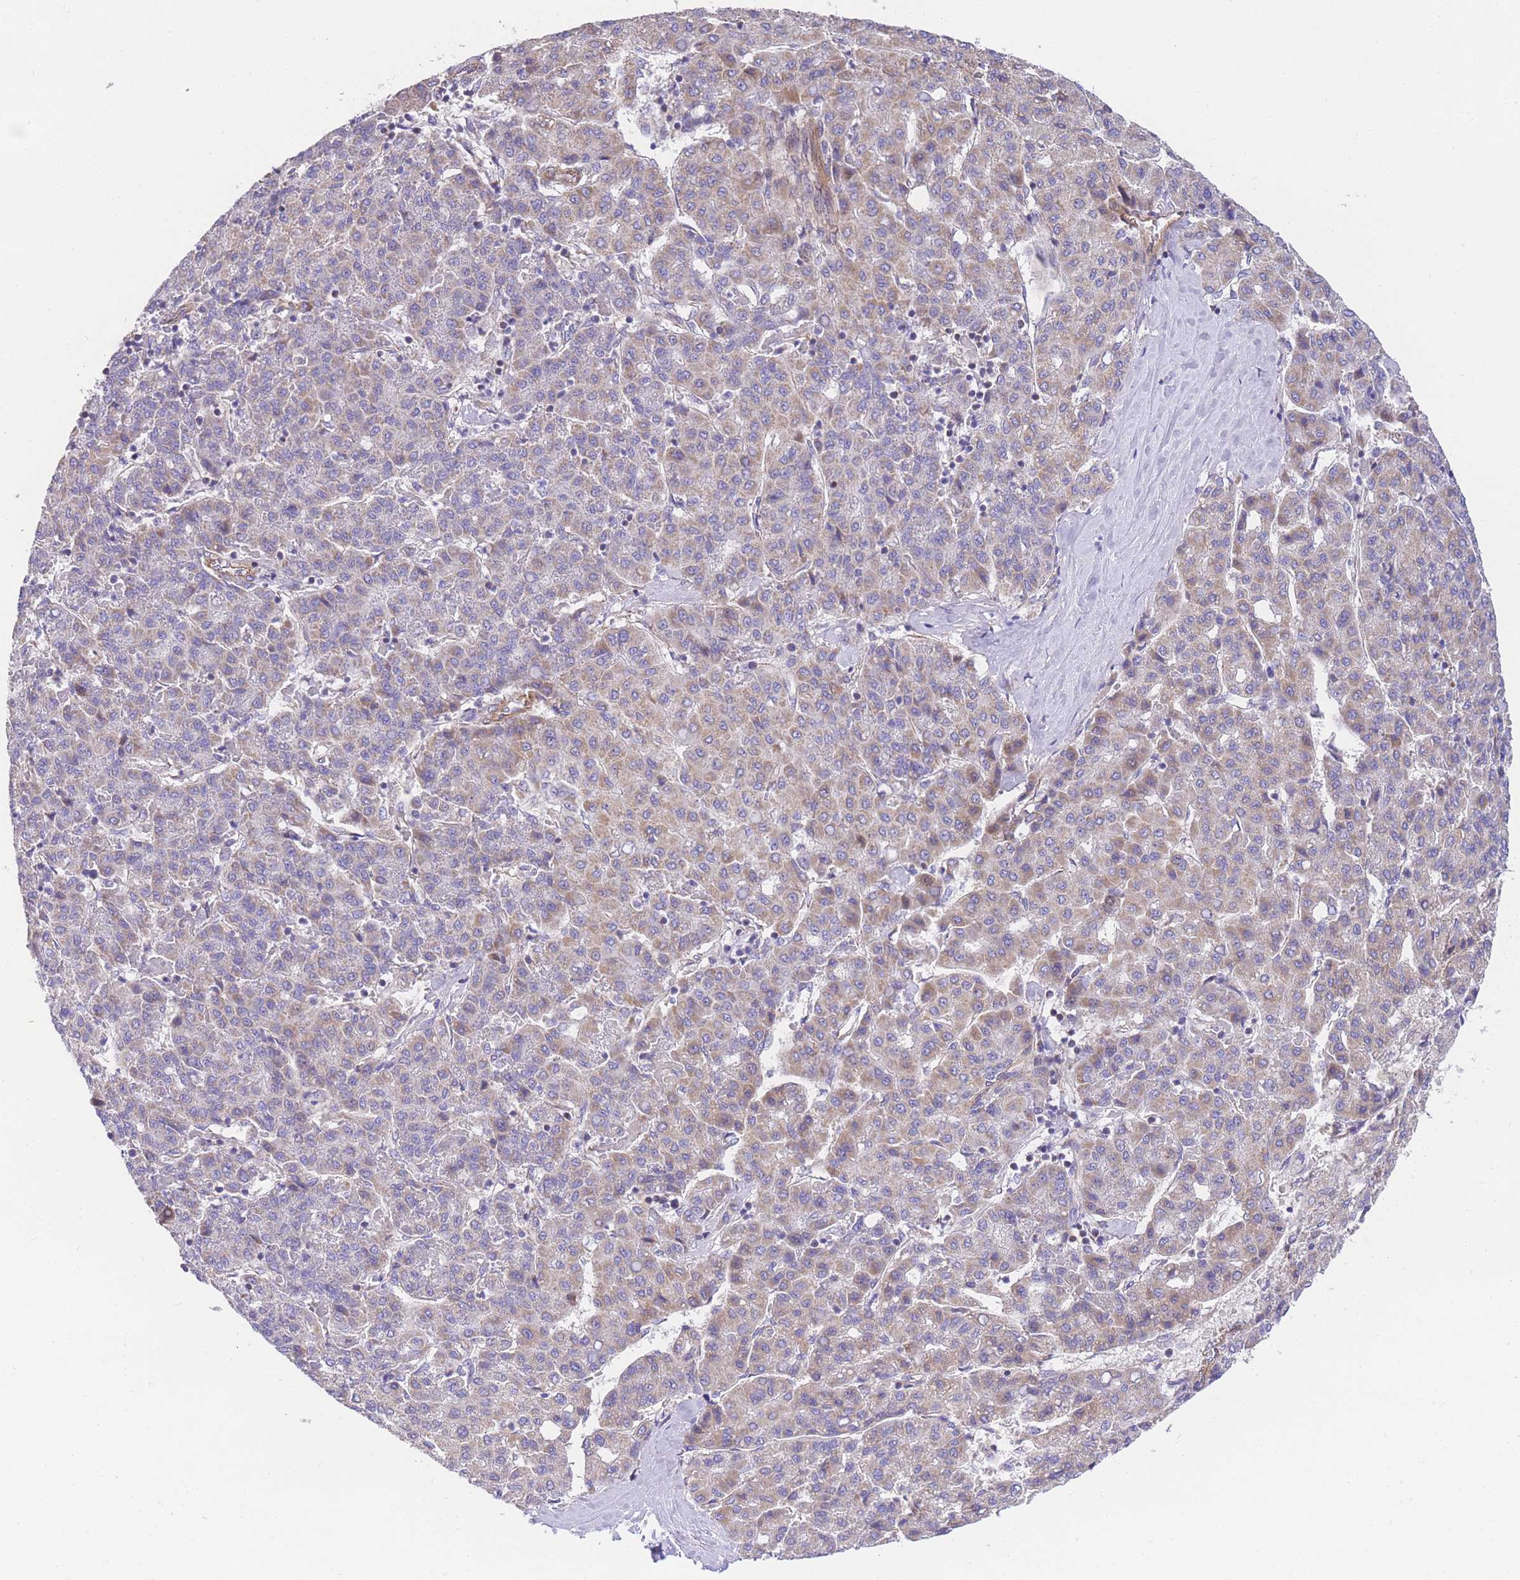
{"staining": {"intensity": "weak", "quantity": "25%-75%", "location": "cytoplasmic/membranous"}, "tissue": "liver cancer", "cell_type": "Tumor cells", "image_type": "cancer", "snomed": [{"axis": "morphology", "description": "Carcinoma, Hepatocellular, NOS"}, {"axis": "topography", "description": "Liver"}], "caption": "Tumor cells show weak cytoplasmic/membranous staining in about 25%-75% of cells in hepatocellular carcinoma (liver).", "gene": "MTRES1", "patient": {"sex": "male", "age": 65}}